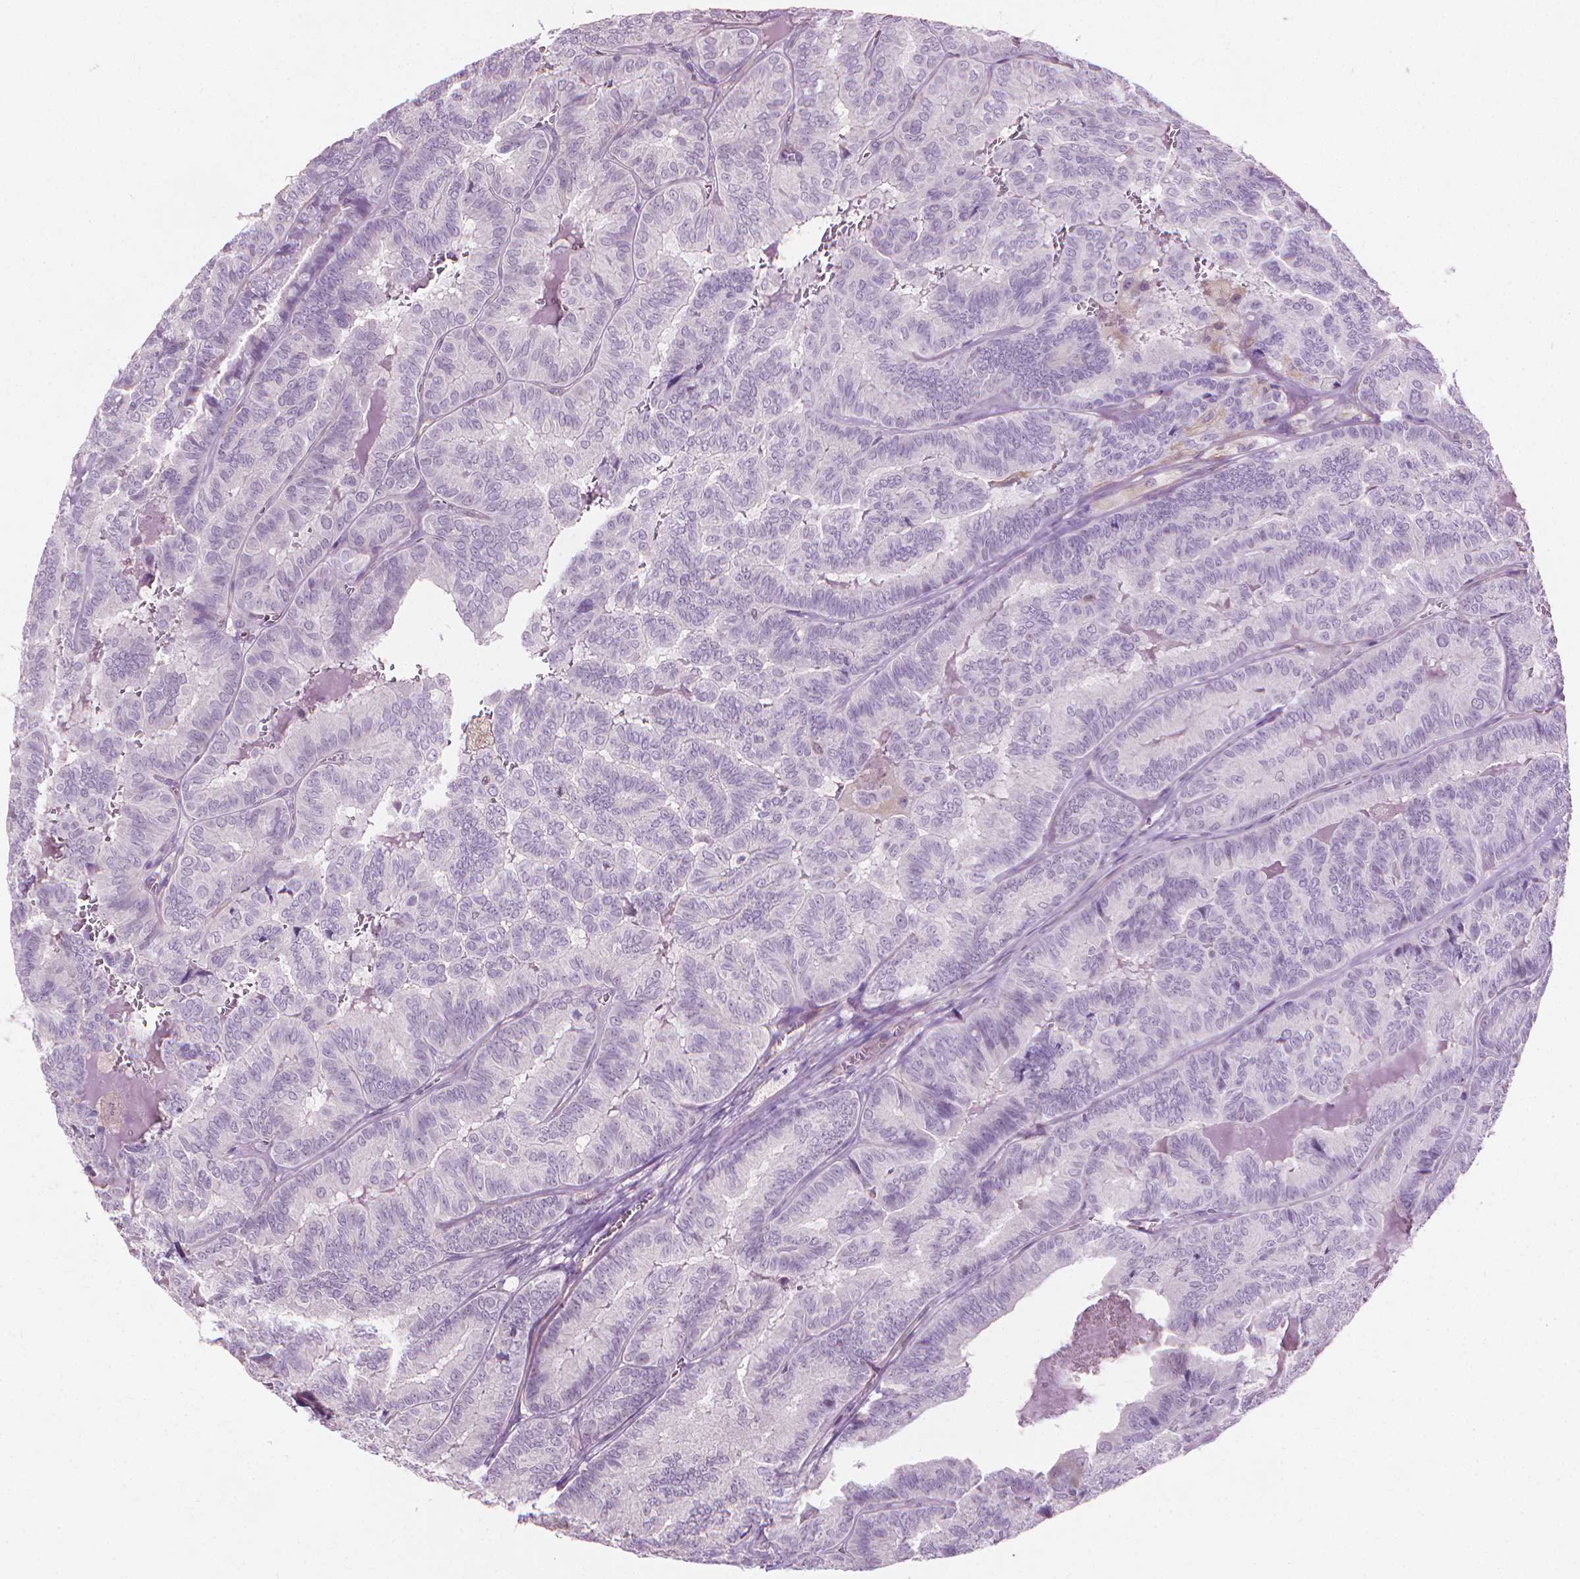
{"staining": {"intensity": "negative", "quantity": "none", "location": "none"}, "tissue": "thyroid cancer", "cell_type": "Tumor cells", "image_type": "cancer", "snomed": [{"axis": "morphology", "description": "Papillary adenocarcinoma, NOS"}, {"axis": "topography", "description": "Thyroid gland"}], "caption": "High power microscopy image of an IHC image of thyroid cancer, revealing no significant expression in tumor cells.", "gene": "KRT73", "patient": {"sex": "female", "age": 75}}